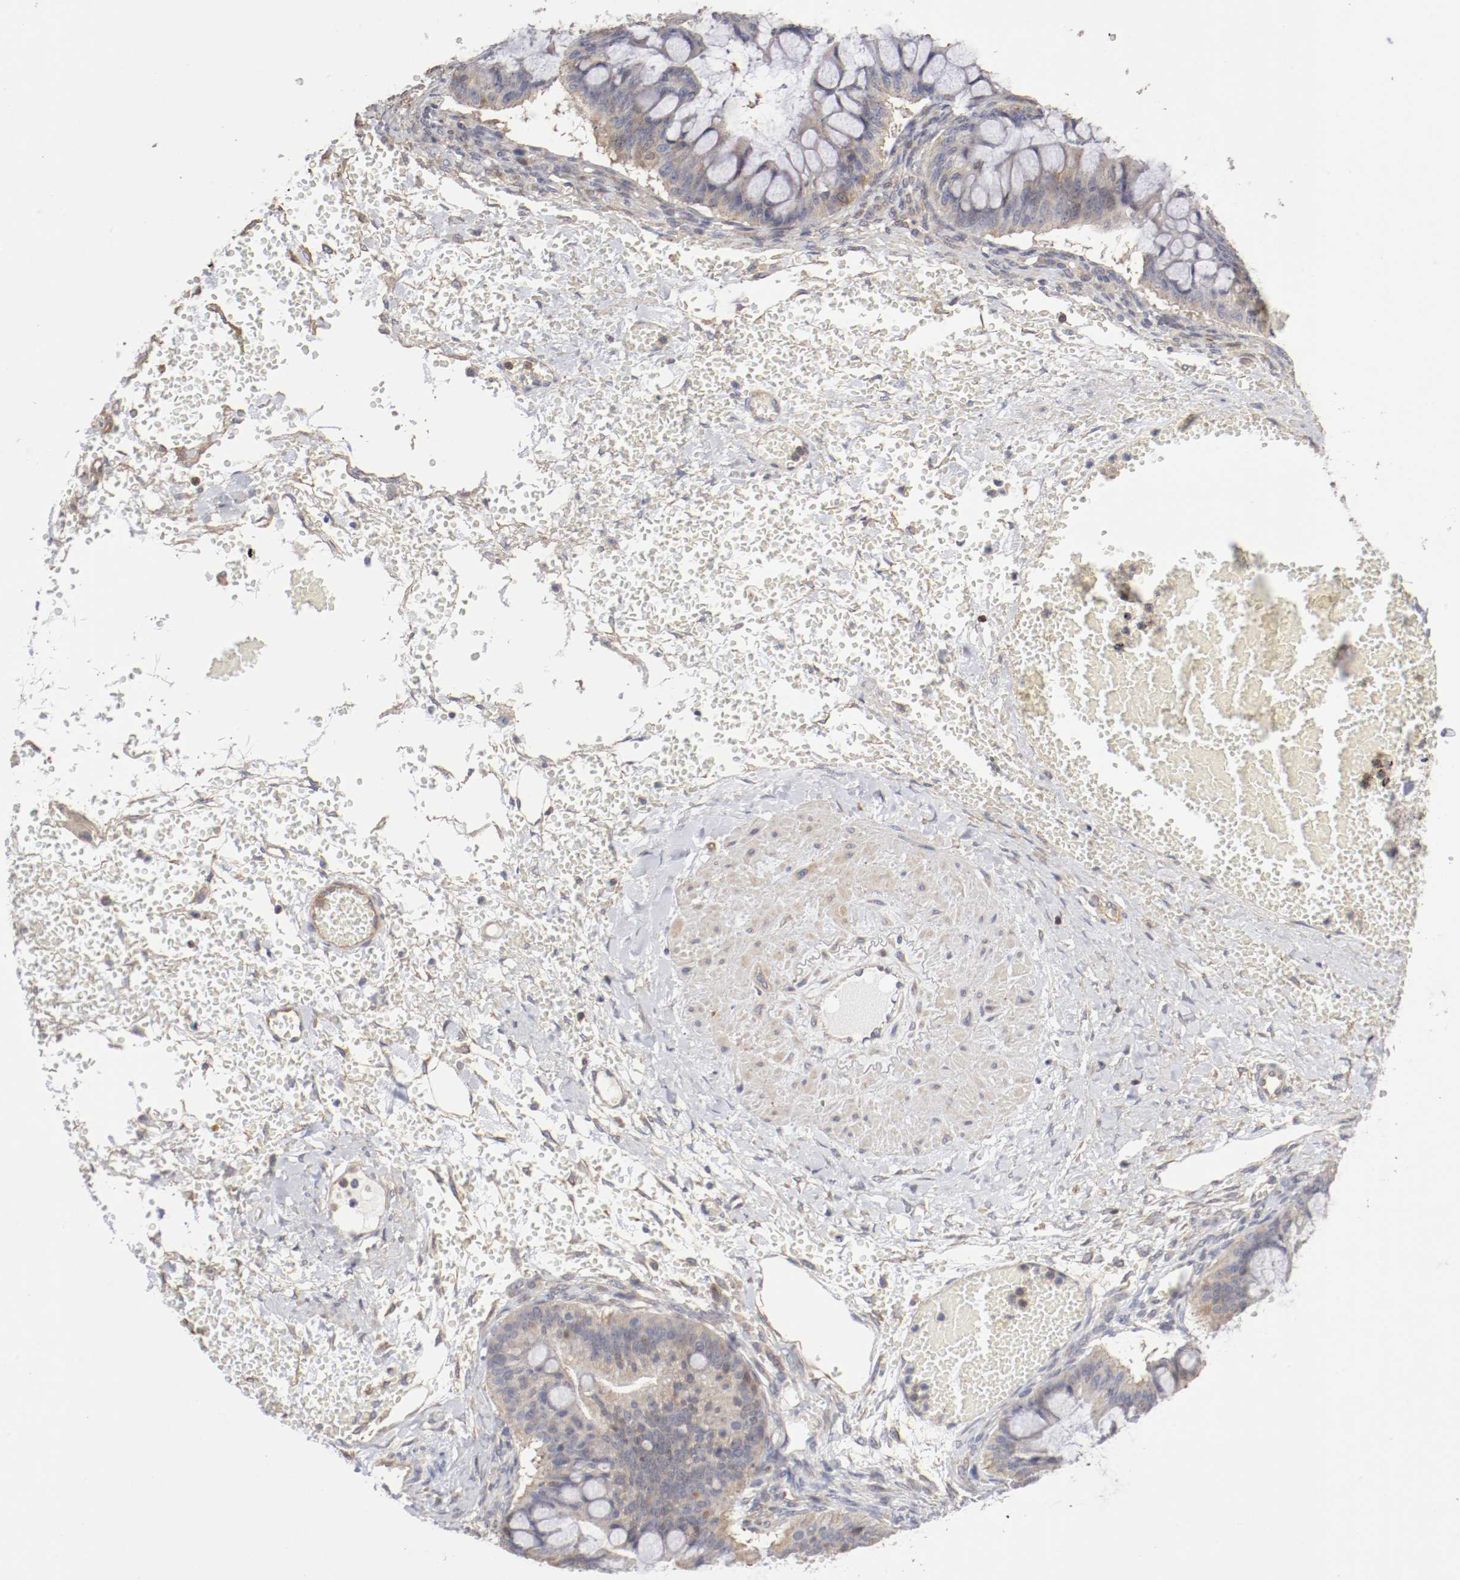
{"staining": {"intensity": "weak", "quantity": ">75%", "location": "cytoplasmic/membranous"}, "tissue": "ovarian cancer", "cell_type": "Tumor cells", "image_type": "cancer", "snomed": [{"axis": "morphology", "description": "Cystadenocarcinoma, mucinous, NOS"}, {"axis": "topography", "description": "Ovary"}], "caption": "This is a micrograph of immunohistochemistry staining of ovarian mucinous cystadenocarcinoma, which shows weak staining in the cytoplasmic/membranous of tumor cells.", "gene": "CDK6", "patient": {"sex": "female", "age": 73}}